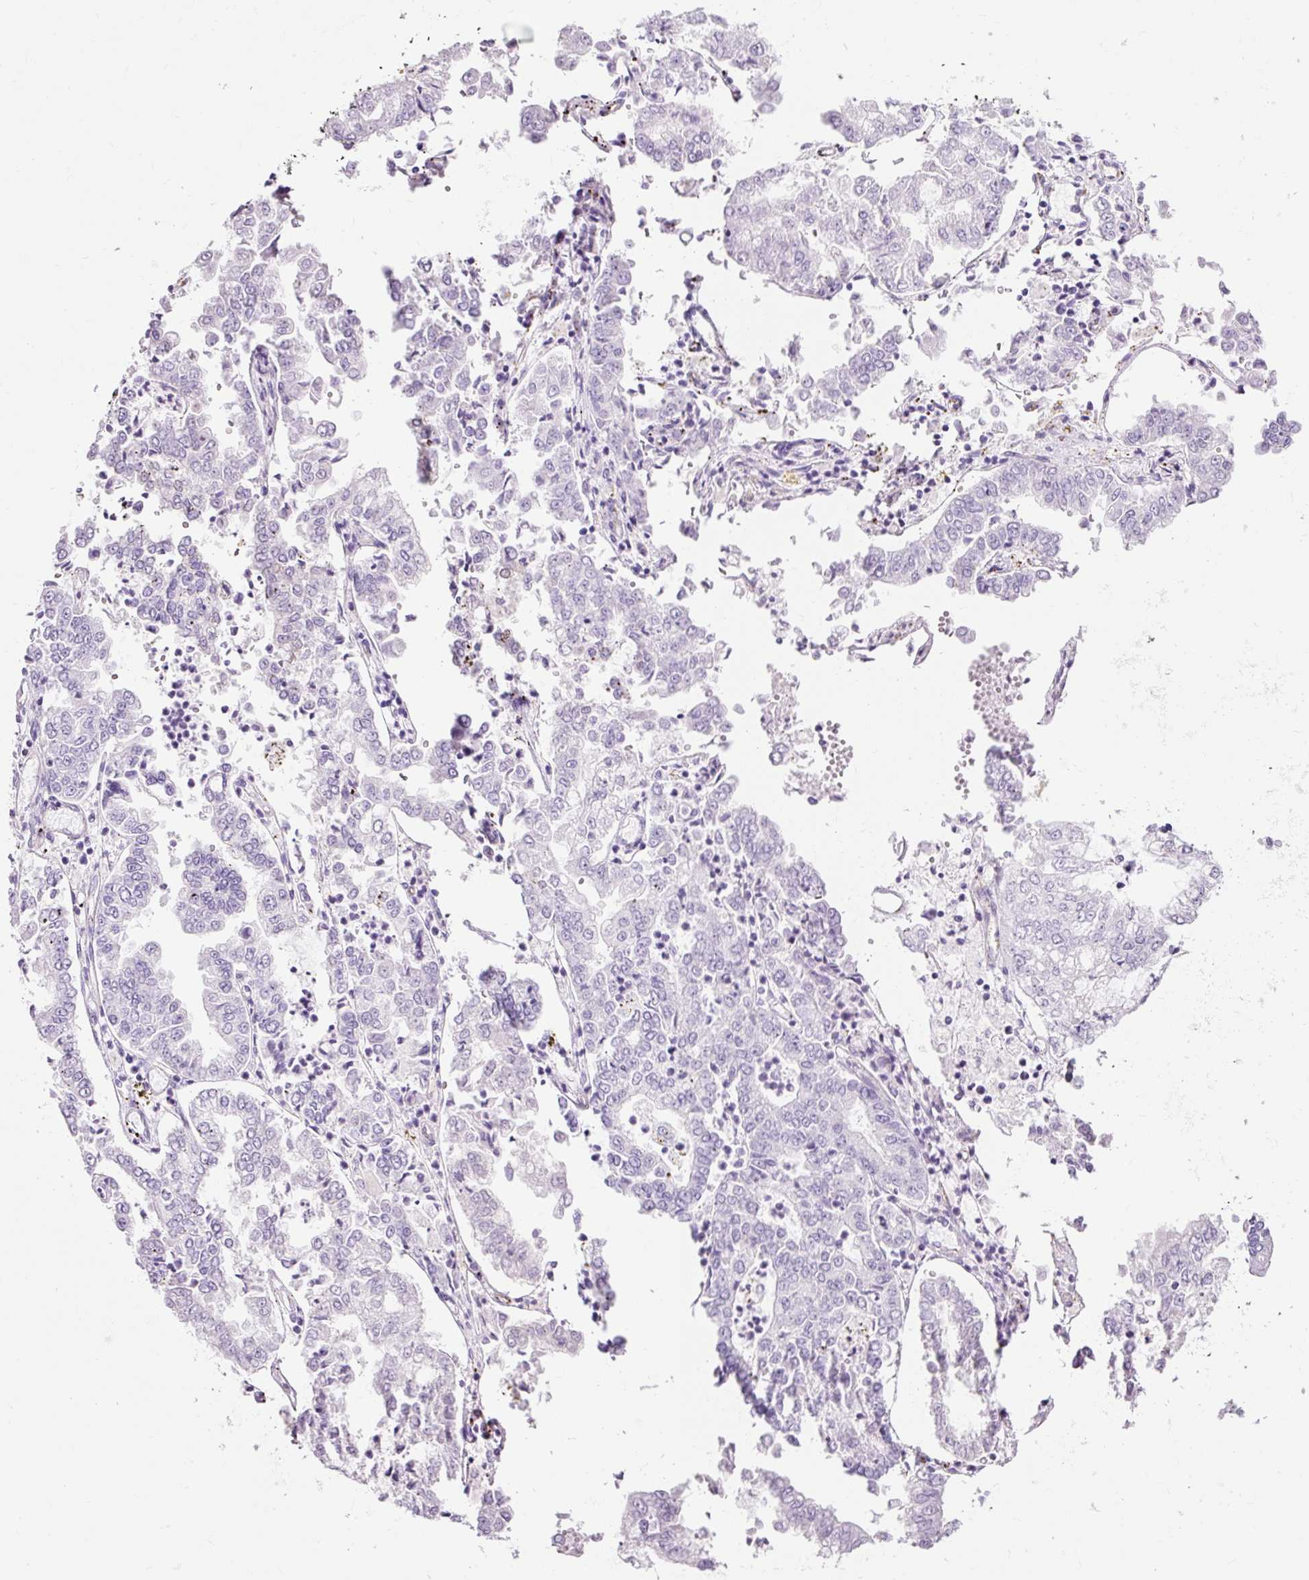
{"staining": {"intensity": "negative", "quantity": "none", "location": "none"}, "tissue": "stomach cancer", "cell_type": "Tumor cells", "image_type": "cancer", "snomed": [{"axis": "morphology", "description": "Adenocarcinoma, NOS"}, {"axis": "topography", "description": "Stomach"}], "caption": "DAB (3,3'-diaminobenzidine) immunohistochemical staining of human adenocarcinoma (stomach) exhibits no significant positivity in tumor cells.", "gene": "ADSS1", "patient": {"sex": "male", "age": 76}}